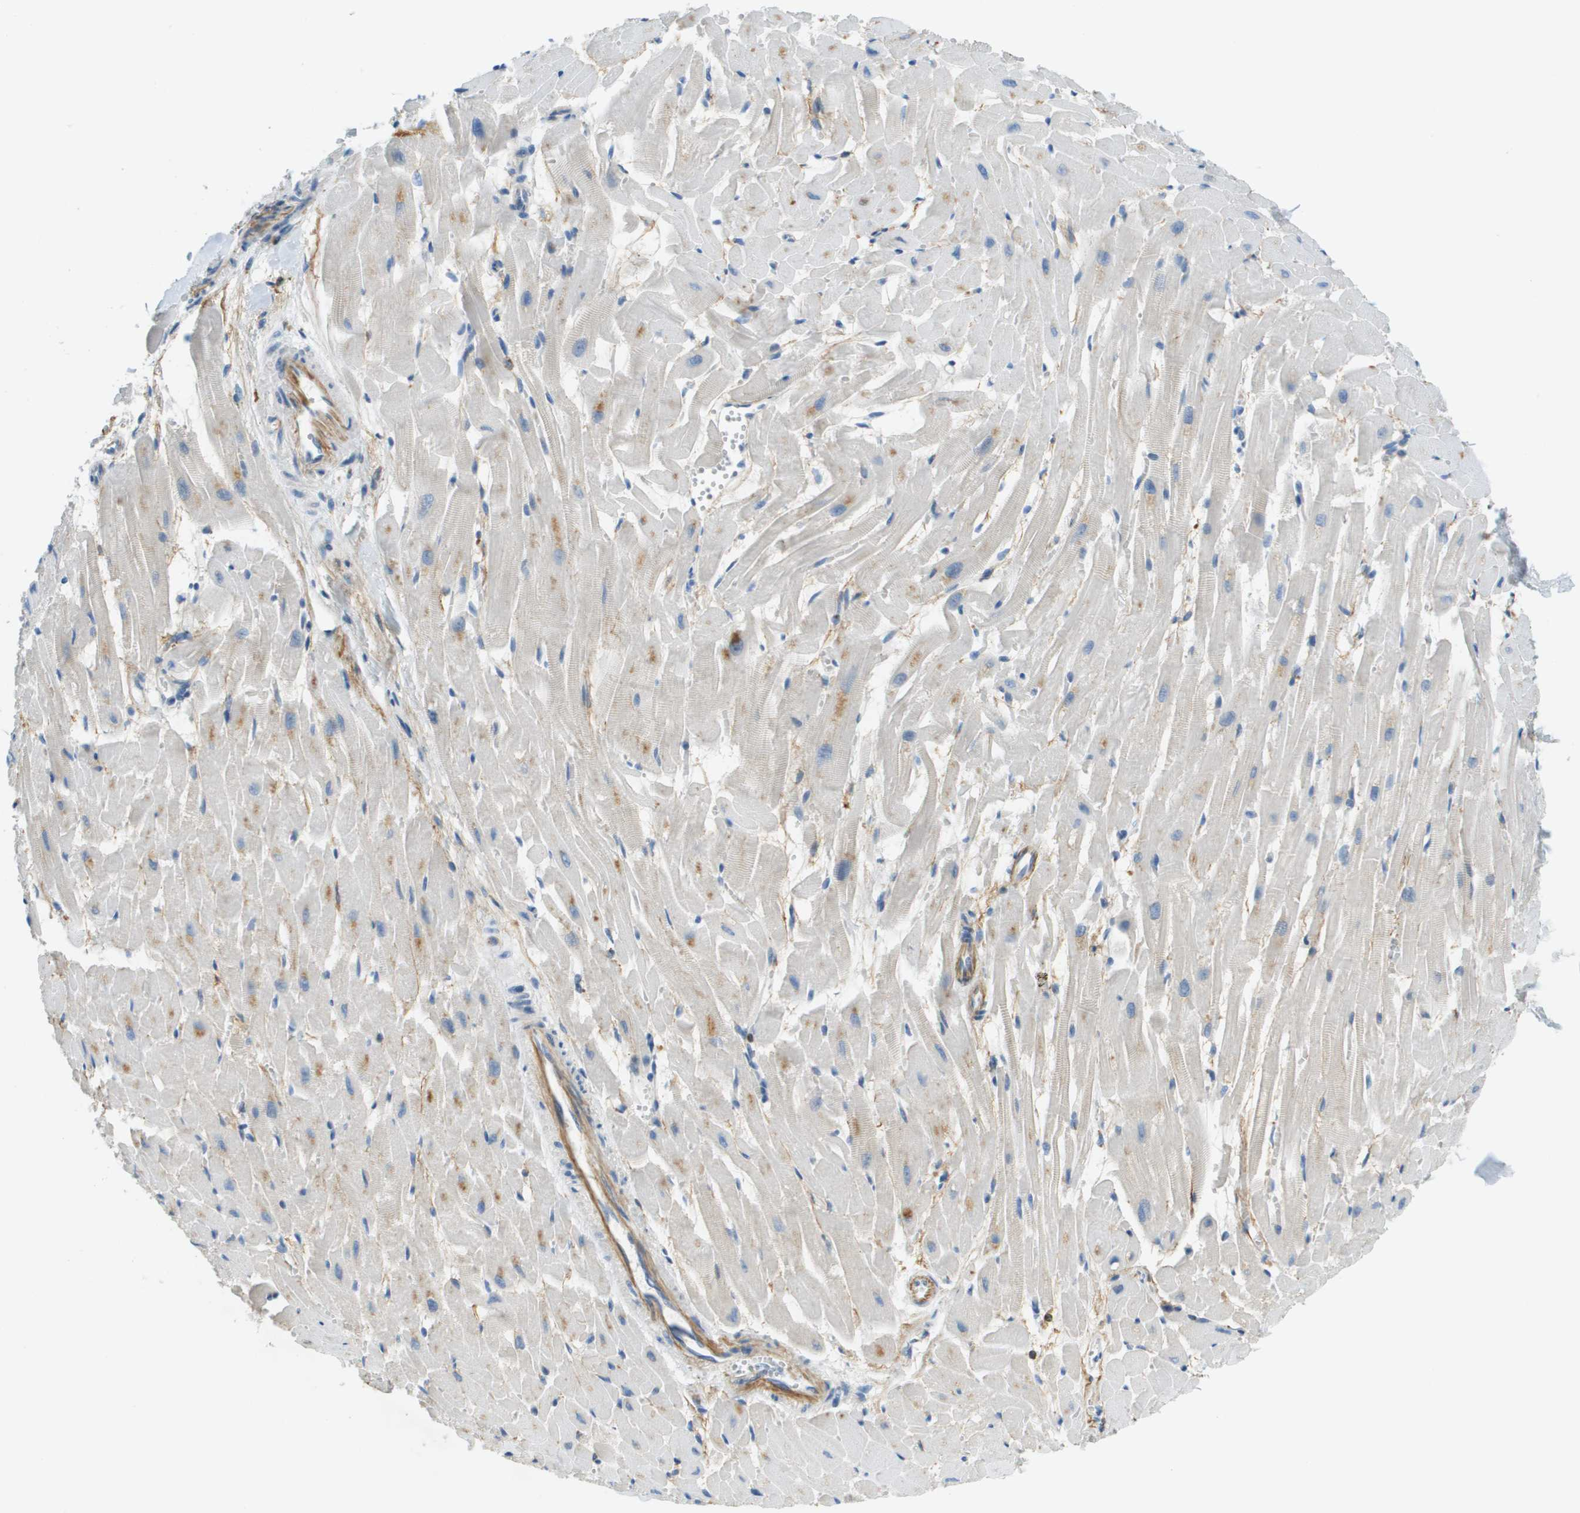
{"staining": {"intensity": "moderate", "quantity": "<25%", "location": "cytoplasmic/membranous"}, "tissue": "heart muscle", "cell_type": "Cardiomyocytes", "image_type": "normal", "snomed": [{"axis": "morphology", "description": "Normal tissue, NOS"}, {"axis": "topography", "description": "Heart"}], "caption": "DAB immunohistochemical staining of normal heart muscle reveals moderate cytoplasmic/membranous protein expression in about <25% of cardiomyocytes. The staining was performed using DAB, with brown indicating positive protein expression. Nuclei are stained blue with hematoxylin.", "gene": "PLBD2", "patient": {"sex": "female", "age": 19}}